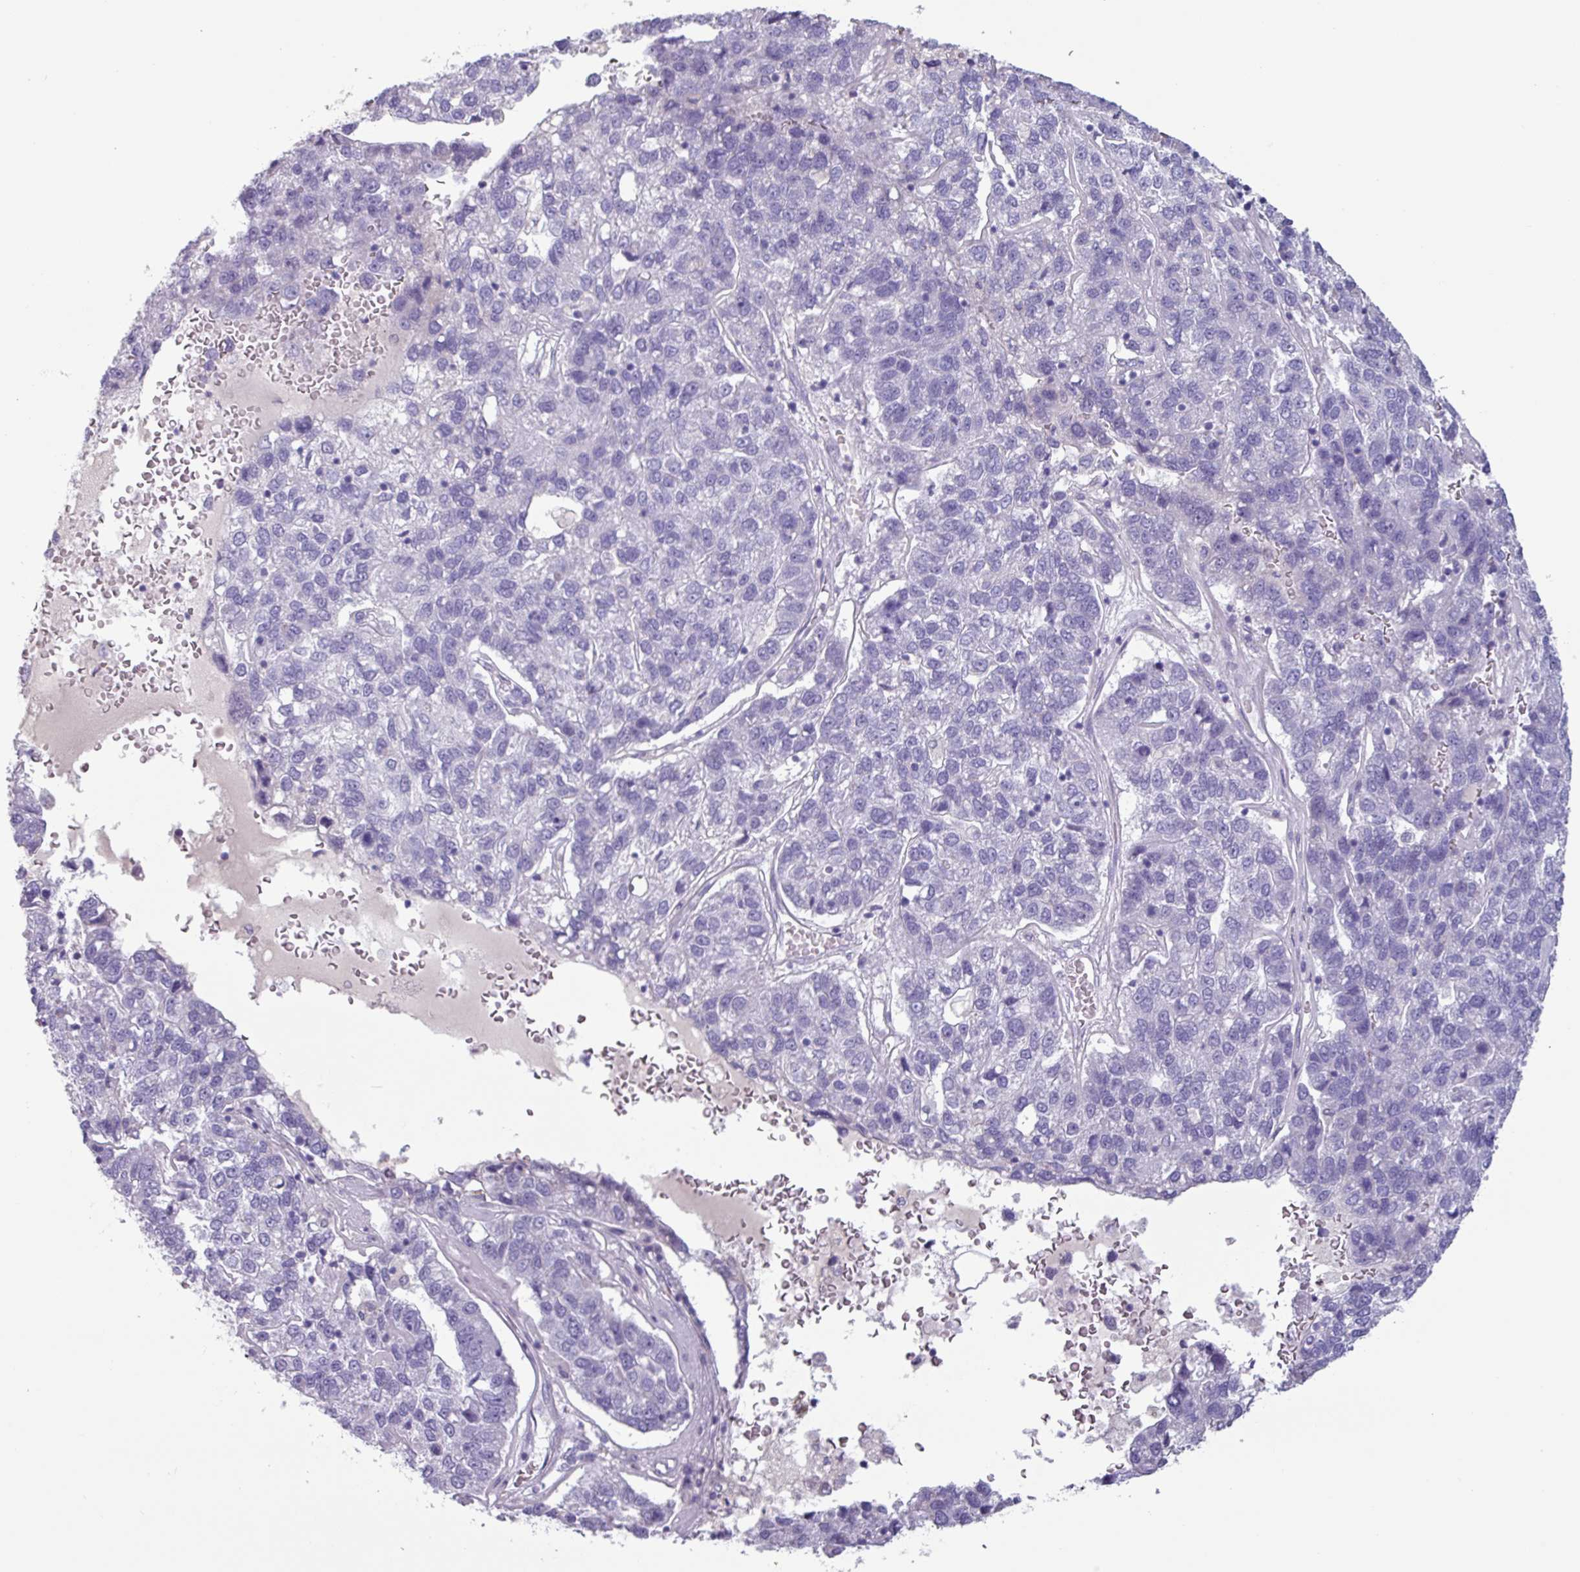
{"staining": {"intensity": "negative", "quantity": "none", "location": "none"}, "tissue": "pancreatic cancer", "cell_type": "Tumor cells", "image_type": "cancer", "snomed": [{"axis": "morphology", "description": "Adenocarcinoma, NOS"}, {"axis": "topography", "description": "Pancreas"}], "caption": "Histopathology image shows no significant protein staining in tumor cells of pancreatic cancer.", "gene": "ADGRE1", "patient": {"sex": "female", "age": 61}}